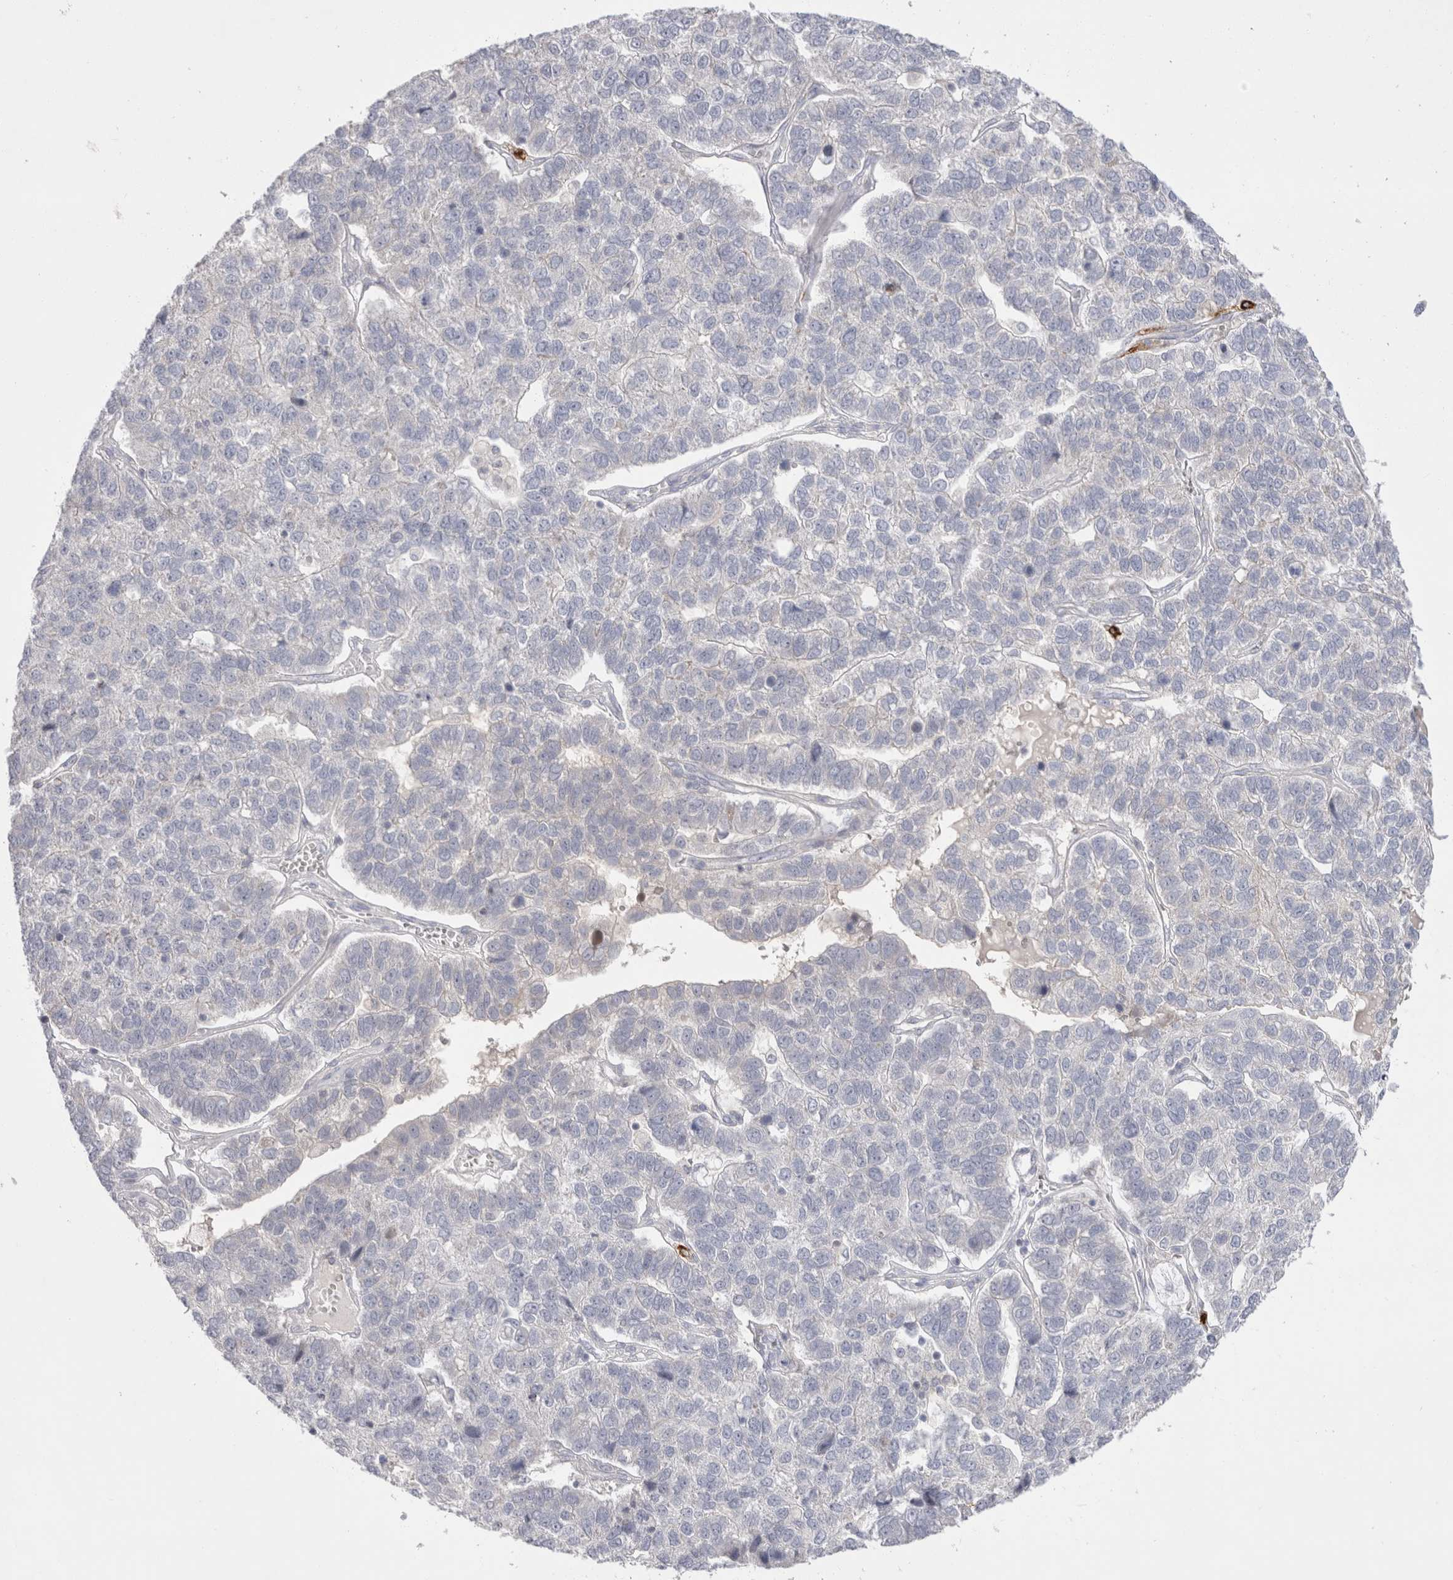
{"staining": {"intensity": "negative", "quantity": "none", "location": "none"}, "tissue": "pancreatic cancer", "cell_type": "Tumor cells", "image_type": "cancer", "snomed": [{"axis": "morphology", "description": "Adenocarcinoma, NOS"}, {"axis": "topography", "description": "Pancreas"}], "caption": "Immunohistochemical staining of human adenocarcinoma (pancreatic) demonstrates no significant positivity in tumor cells.", "gene": "SPINK2", "patient": {"sex": "female", "age": 61}}